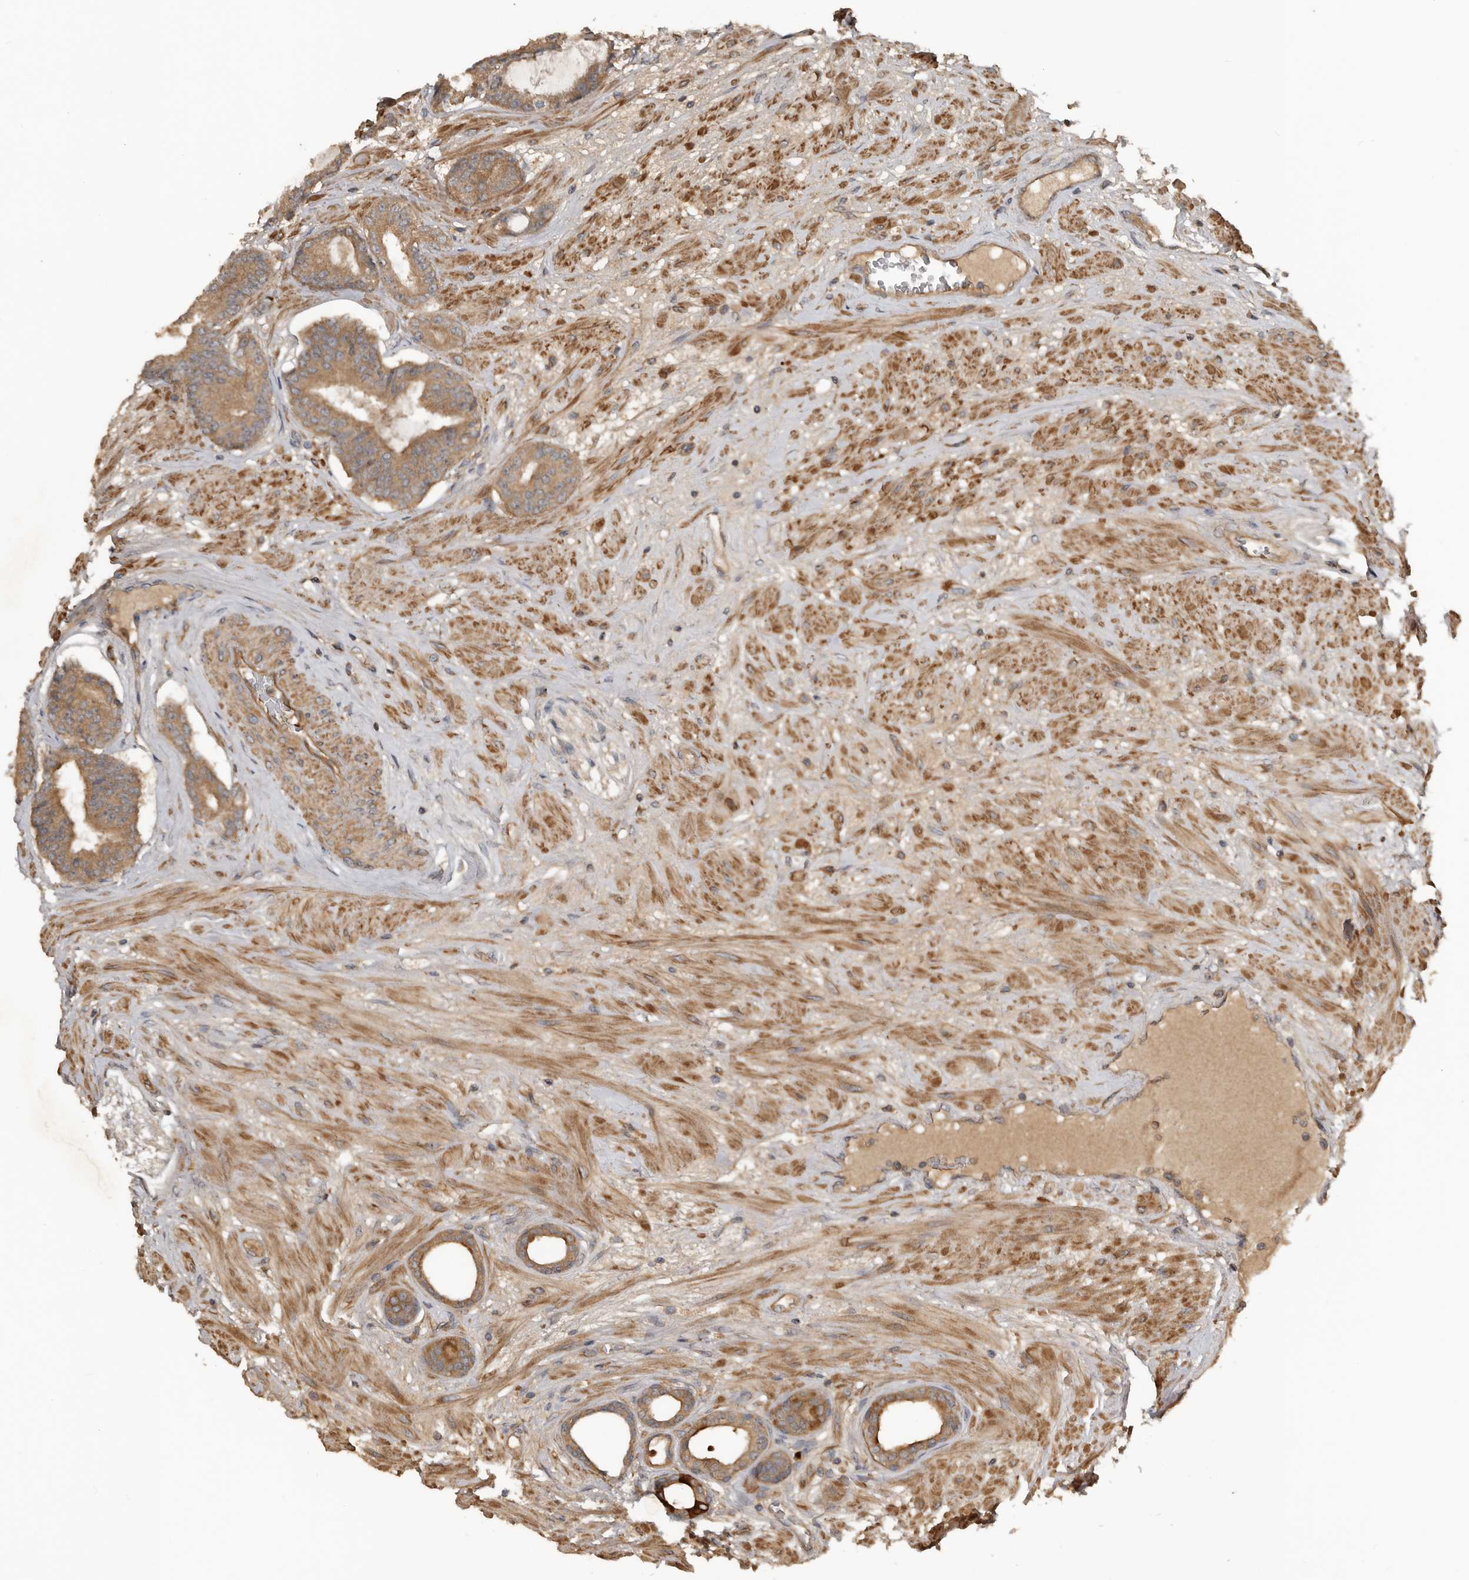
{"staining": {"intensity": "moderate", "quantity": ">75%", "location": "cytoplasmic/membranous"}, "tissue": "prostate cancer", "cell_type": "Tumor cells", "image_type": "cancer", "snomed": [{"axis": "morphology", "description": "Adenocarcinoma, Low grade"}, {"axis": "topography", "description": "Prostate"}], "caption": "Tumor cells demonstrate medium levels of moderate cytoplasmic/membranous positivity in approximately >75% of cells in human prostate cancer (low-grade adenocarcinoma). (Stains: DAB (3,3'-diaminobenzidine) in brown, nuclei in blue, Microscopy: brightfield microscopy at high magnification).", "gene": "DNAJB4", "patient": {"sex": "male", "age": 60}}